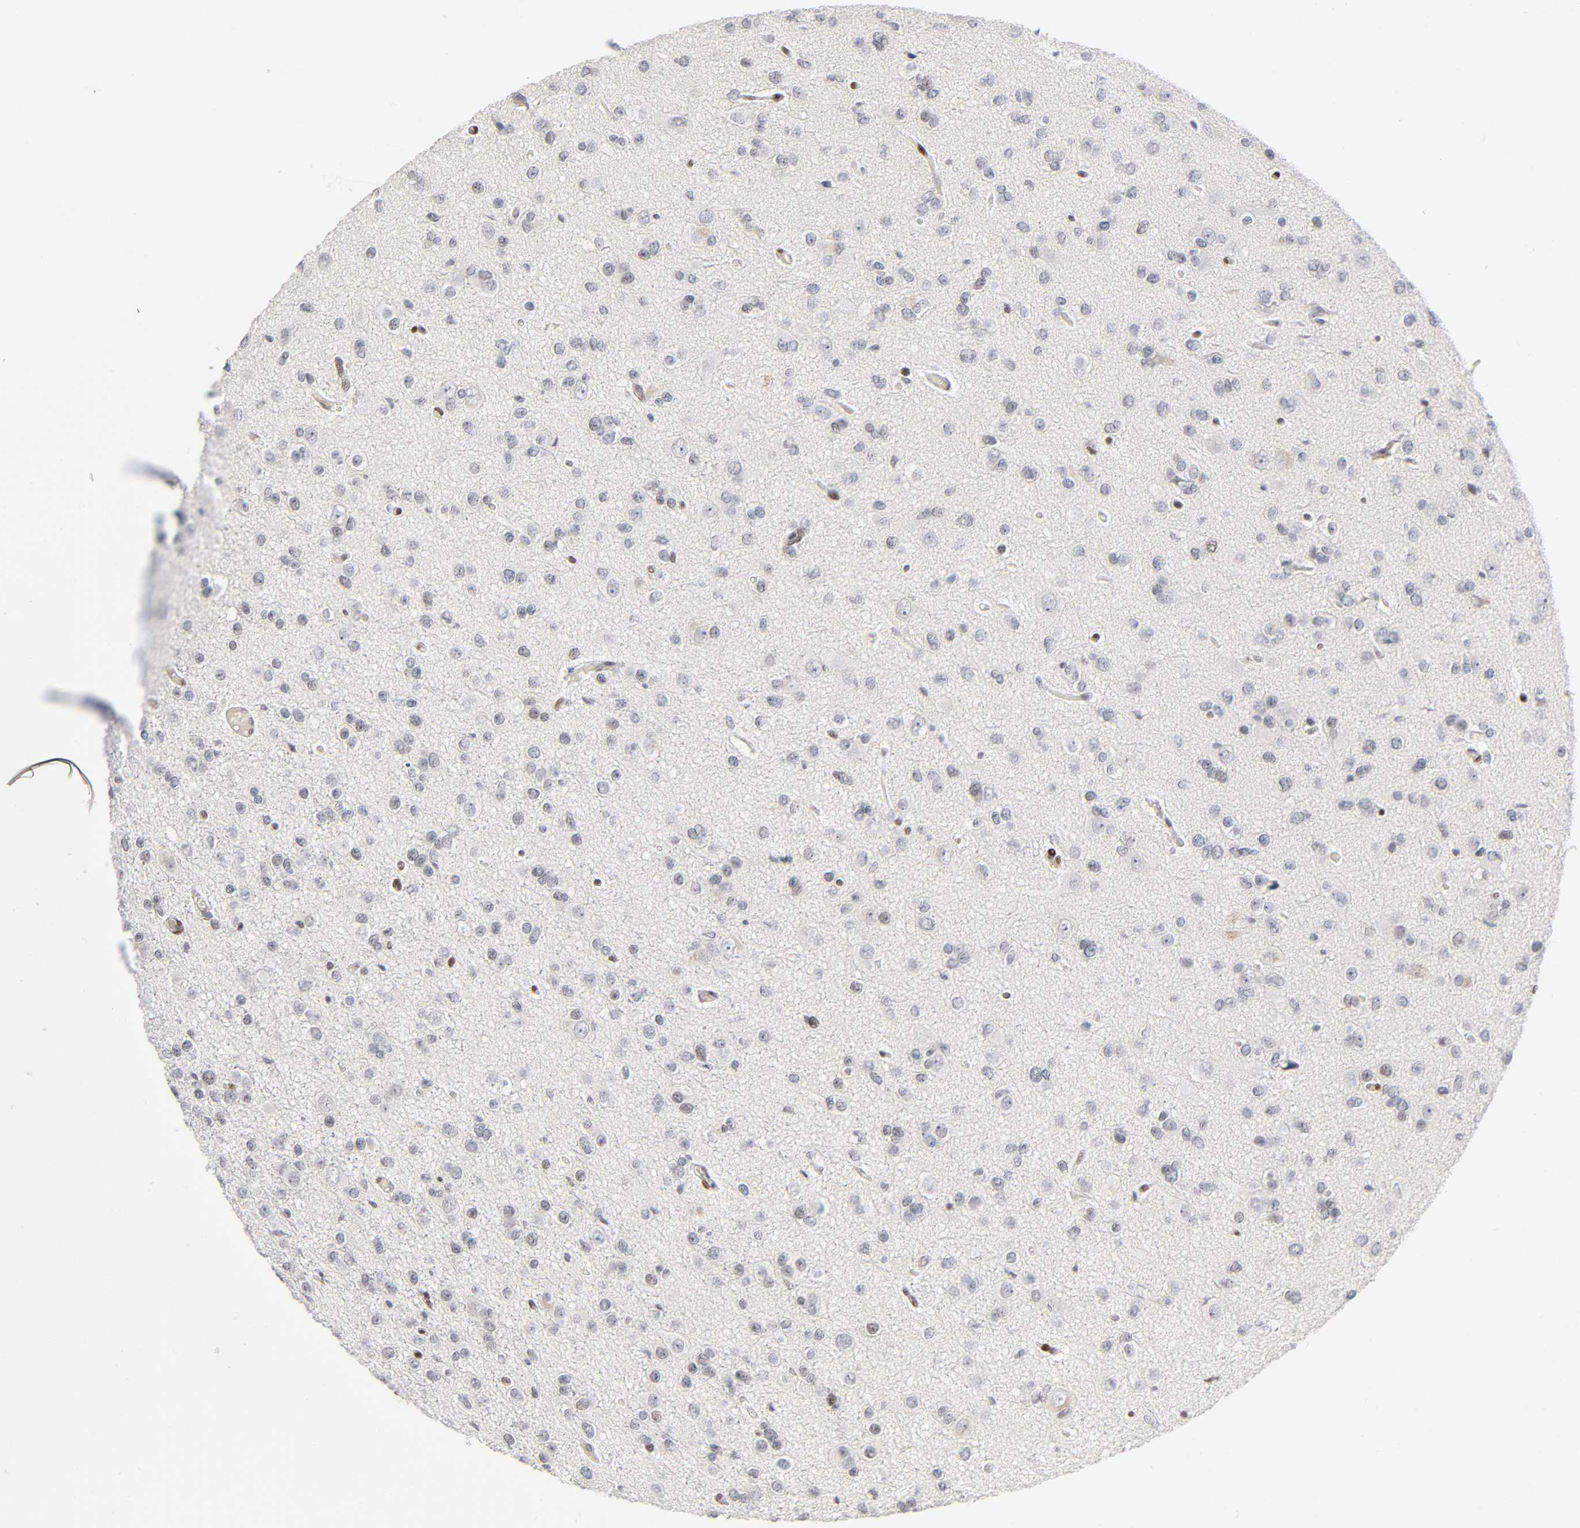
{"staining": {"intensity": "weak", "quantity": "25%-75%", "location": "nuclear"}, "tissue": "glioma", "cell_type": "Tumor cells", "image_type": "cancer", "snomed": [{"axis": "morphology", "description": "Glioma, malignant, Low grade"}, {"axis": "topography", "description": "Brain"}], "caption": "Glioma was stained to show a protein in brown. There is low levels of weak nuclear staining in about 25%-75% of tumor cells.", "gene": "SP3", "patient": {"sex": "male", "age": 42}}